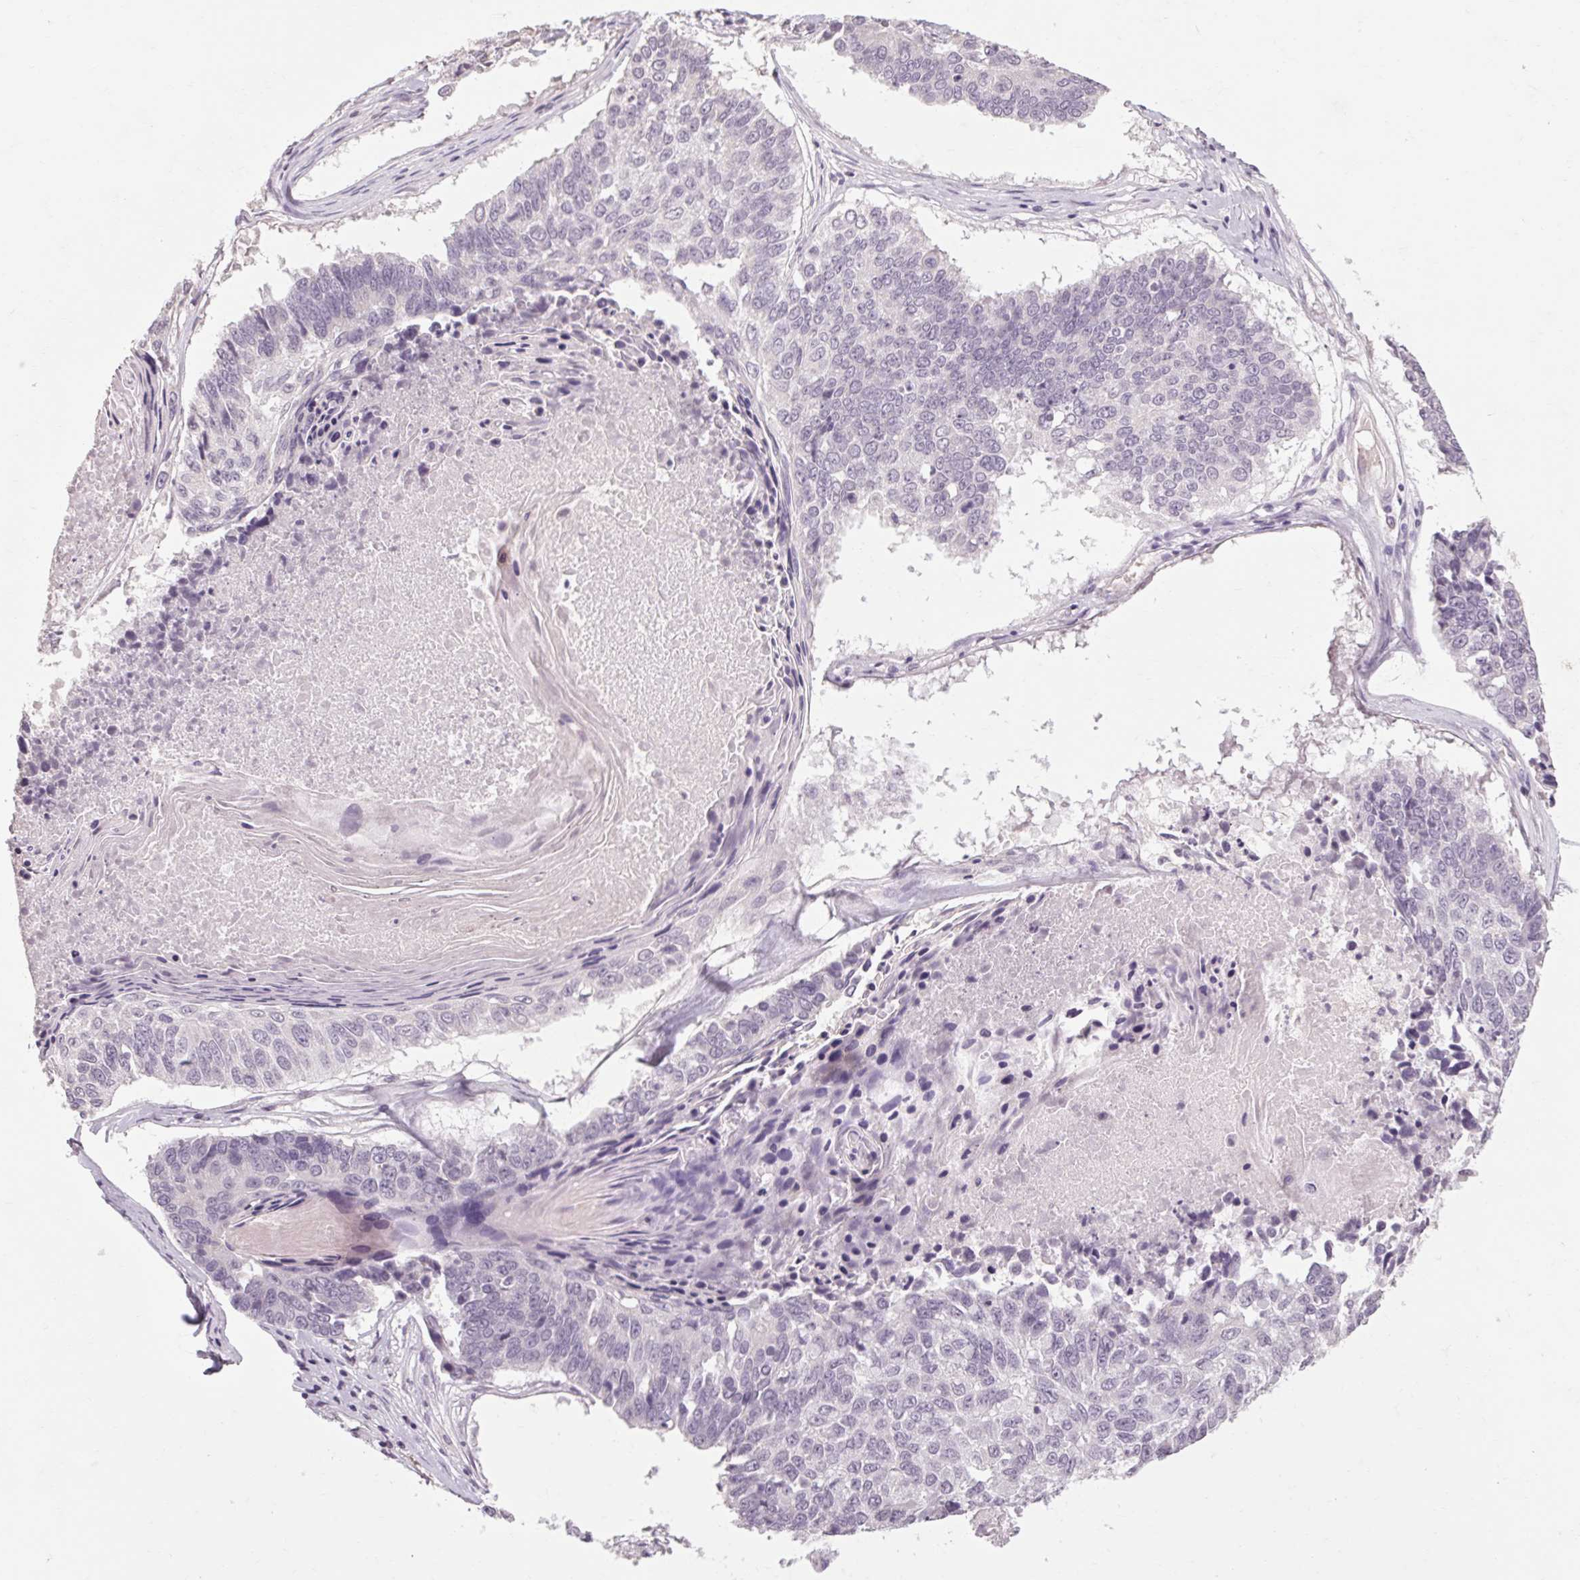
{"staining": {"intensity": "negative", "quantity": "none", "location": "none"}, "tissue": "lung cancer", "cell_type": "Tumor cells", "image_type": "cancer", "snomed": [{"axis": "morphology", "description": "Squamous cell carcinoma, NOS"}, {"axis": "topography", "description": "Lung"}], "caption": "Tumor cells show no significant protein staining in lung squamous cell carcinoma.", "gene": "POMC", "patient": {"sex": "male", "age": 73}}